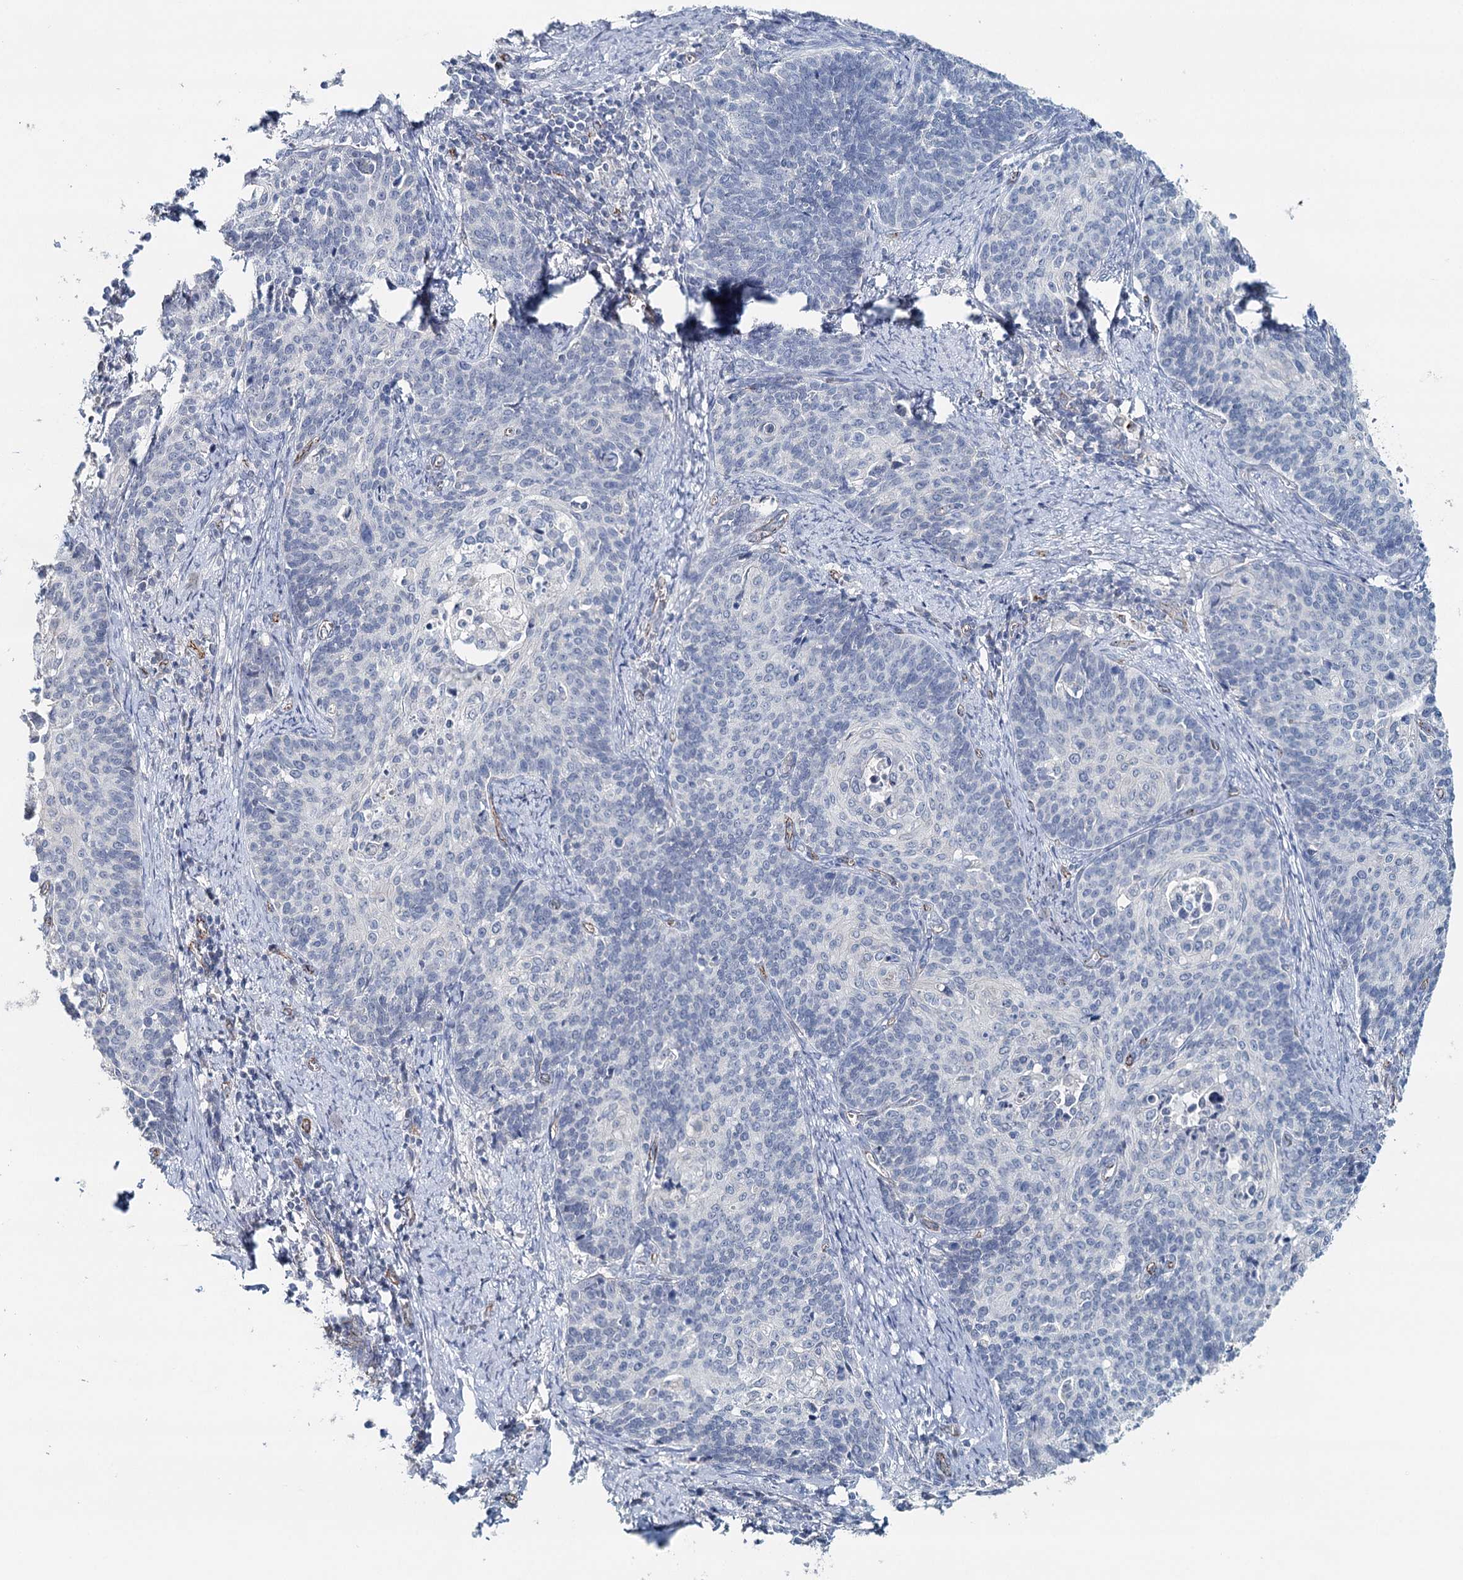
{"staining": {"intensity": "negative", "quantity": "none", "location": "none"}, "tissue": "cervical cancer", "cell_type": "Tumor cells", "image_type": "cancer", "snomed": [{"axis": "morphology", "description": "Squamous cell carcinoma, NOS"}, {"axis": "topography", "description": "Cervix"}], "caption": "IHC photomicrograph of neoplastic tissue: human squamous cell carcinoma (cervical) stained with DAB shows no significant protein expression in tumor cells.", "gene": "SYNPO", "patient": {"sex": "female", "age": 39}}